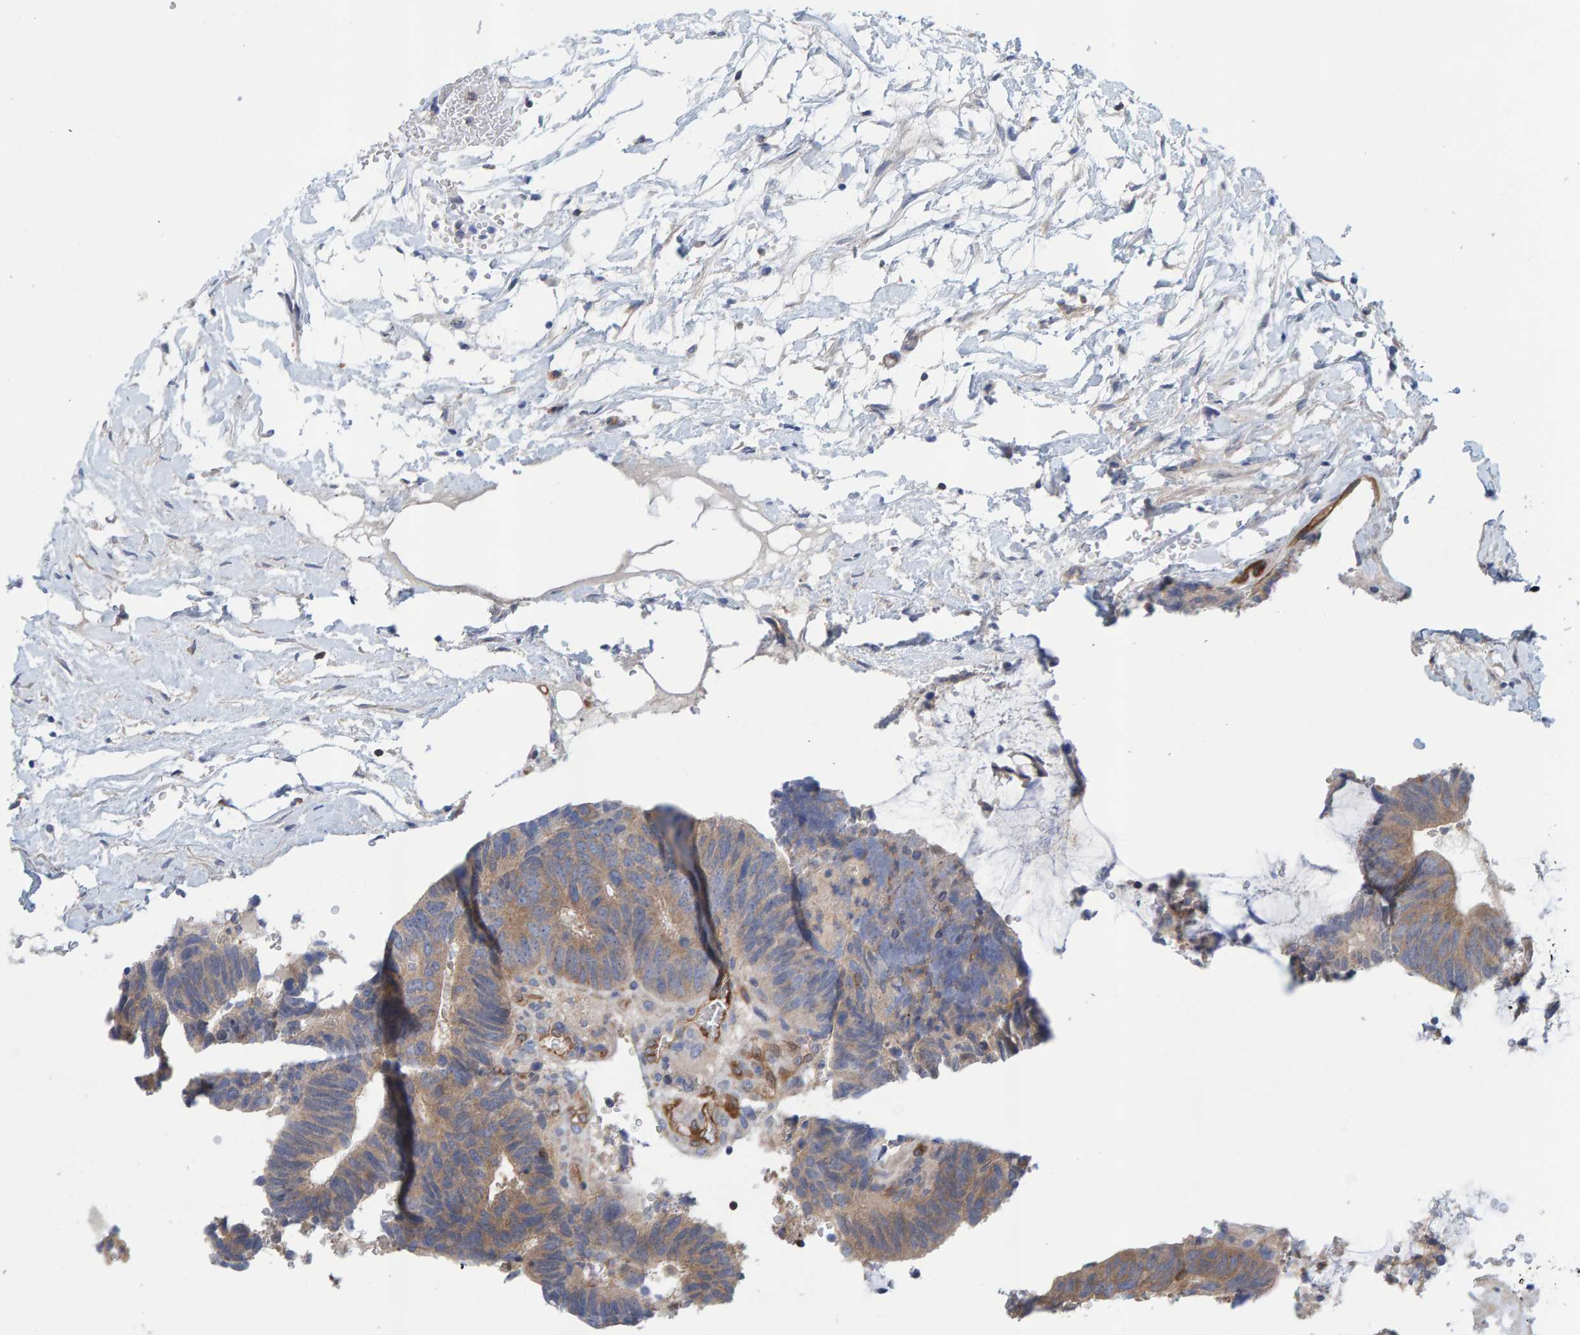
{"staining": {"intensity": "weak", "quantity": ">75%", "location": "cytoplasmic/membranous"}, "tissue": "colorectal cancer", "cell_type": "Tumor cells", "image_type": "cancer", "snomed": [{"axis": "morphology", "description": "Adenocarcinoma, NOS"}, {"axis": "topography", "description": "Colon"}], "caption": "Tumor cells display weak cytoplasmic/membranous staining in about >75% of cells in adenocarcinoma (colorectal).", "gene": "PRKD2", "patient": {"sex": "male", "age": 56}}